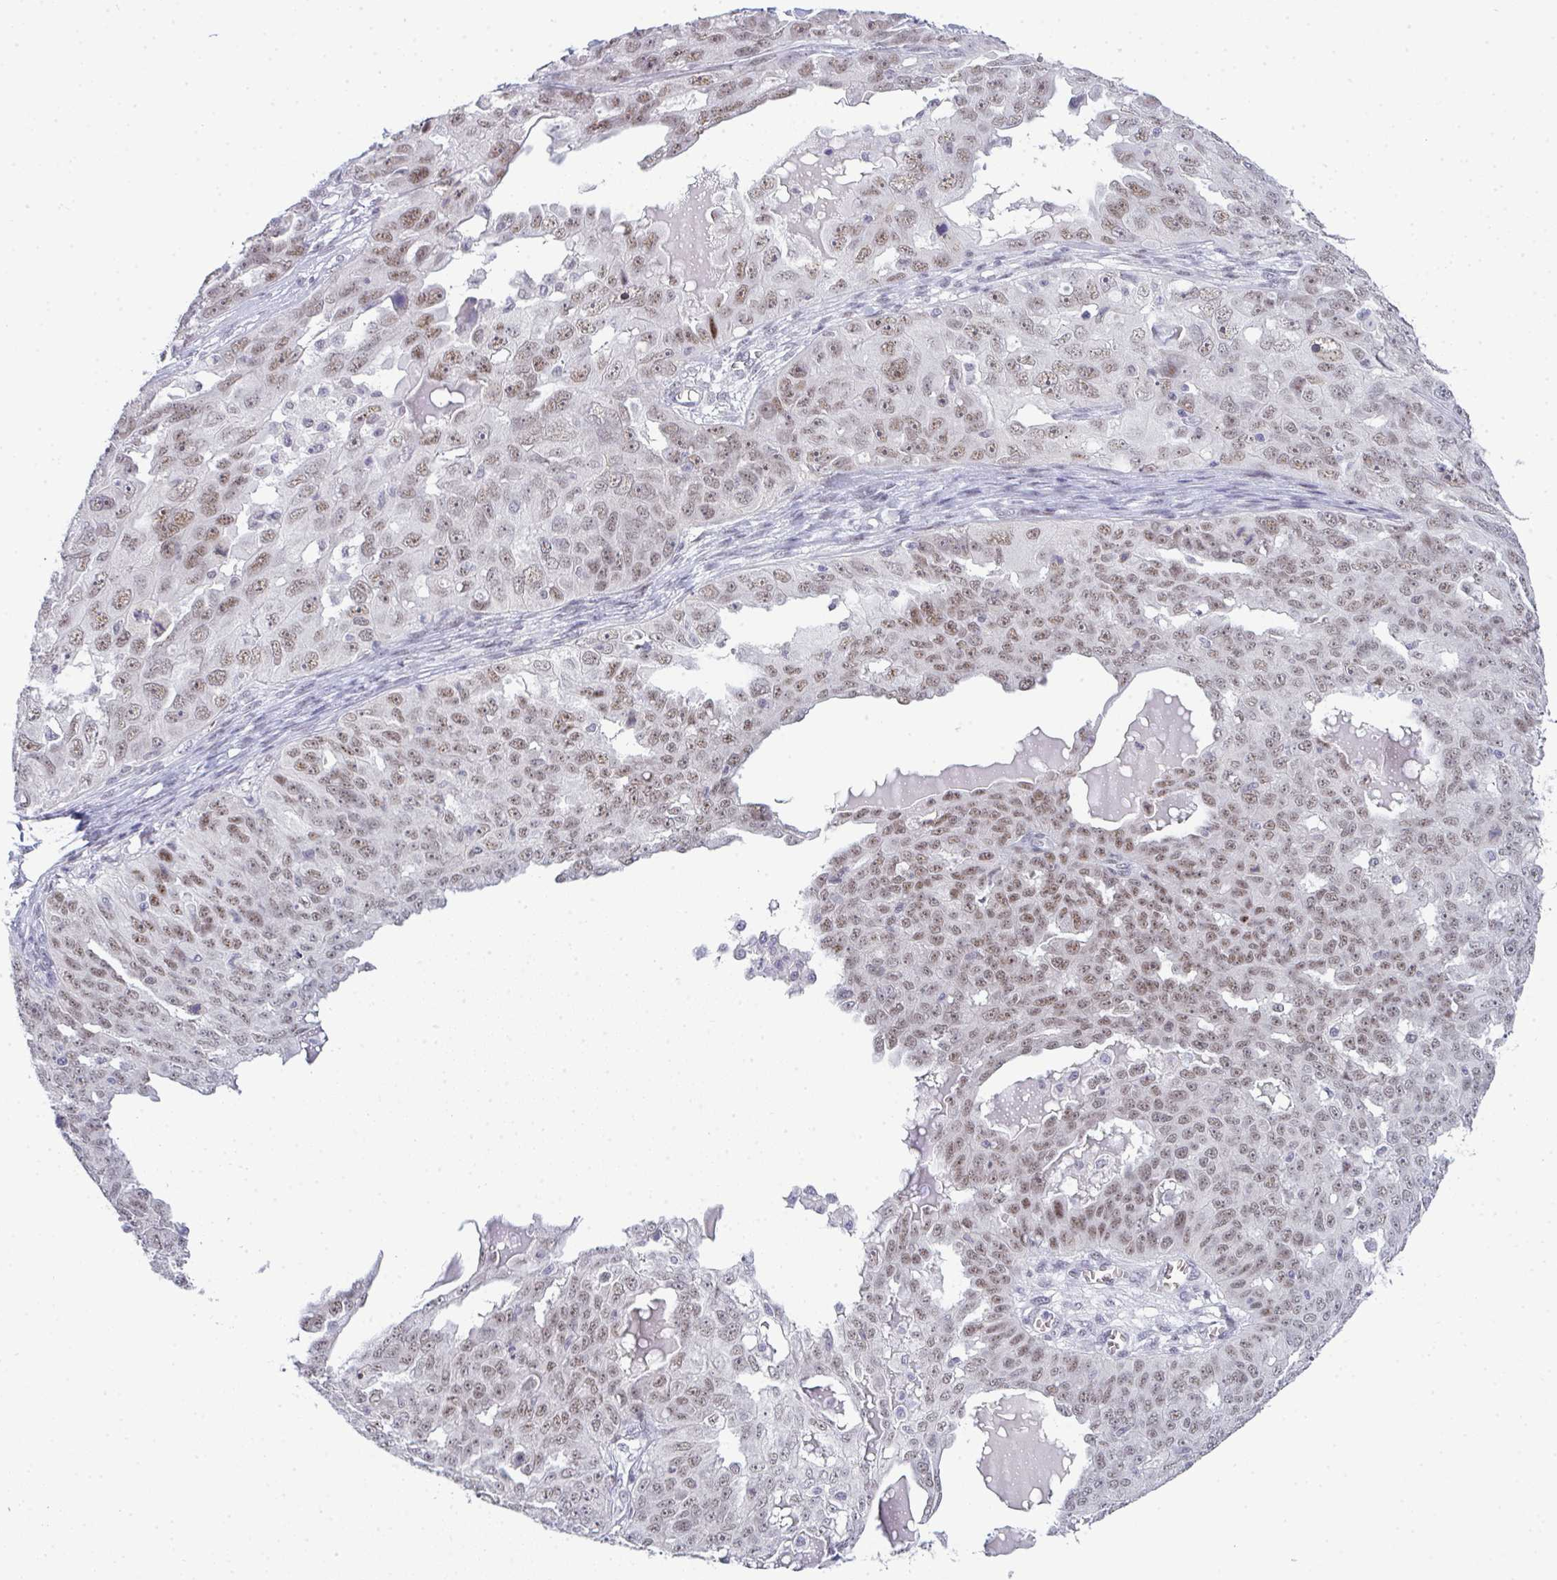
{"staining": {"intensity": "moderate", "quantity": ">75%", "location": "nuclear"}, "tissue": "ovarian cancer", "cell_type": "Tumor cells", "image_type": "cancer", "snomed": [{"axis": "morphology", "description": "Carcinoma, endometroid"}, {"axis": "topography", "description": "Ovary"}], "caption": "Tumor cells display moderate nuclear positivity in about >75% of cells in ovarian endometroid carcinoma.", "gene": "TNMD", "patient": {"sex": "female", "age": 70}}